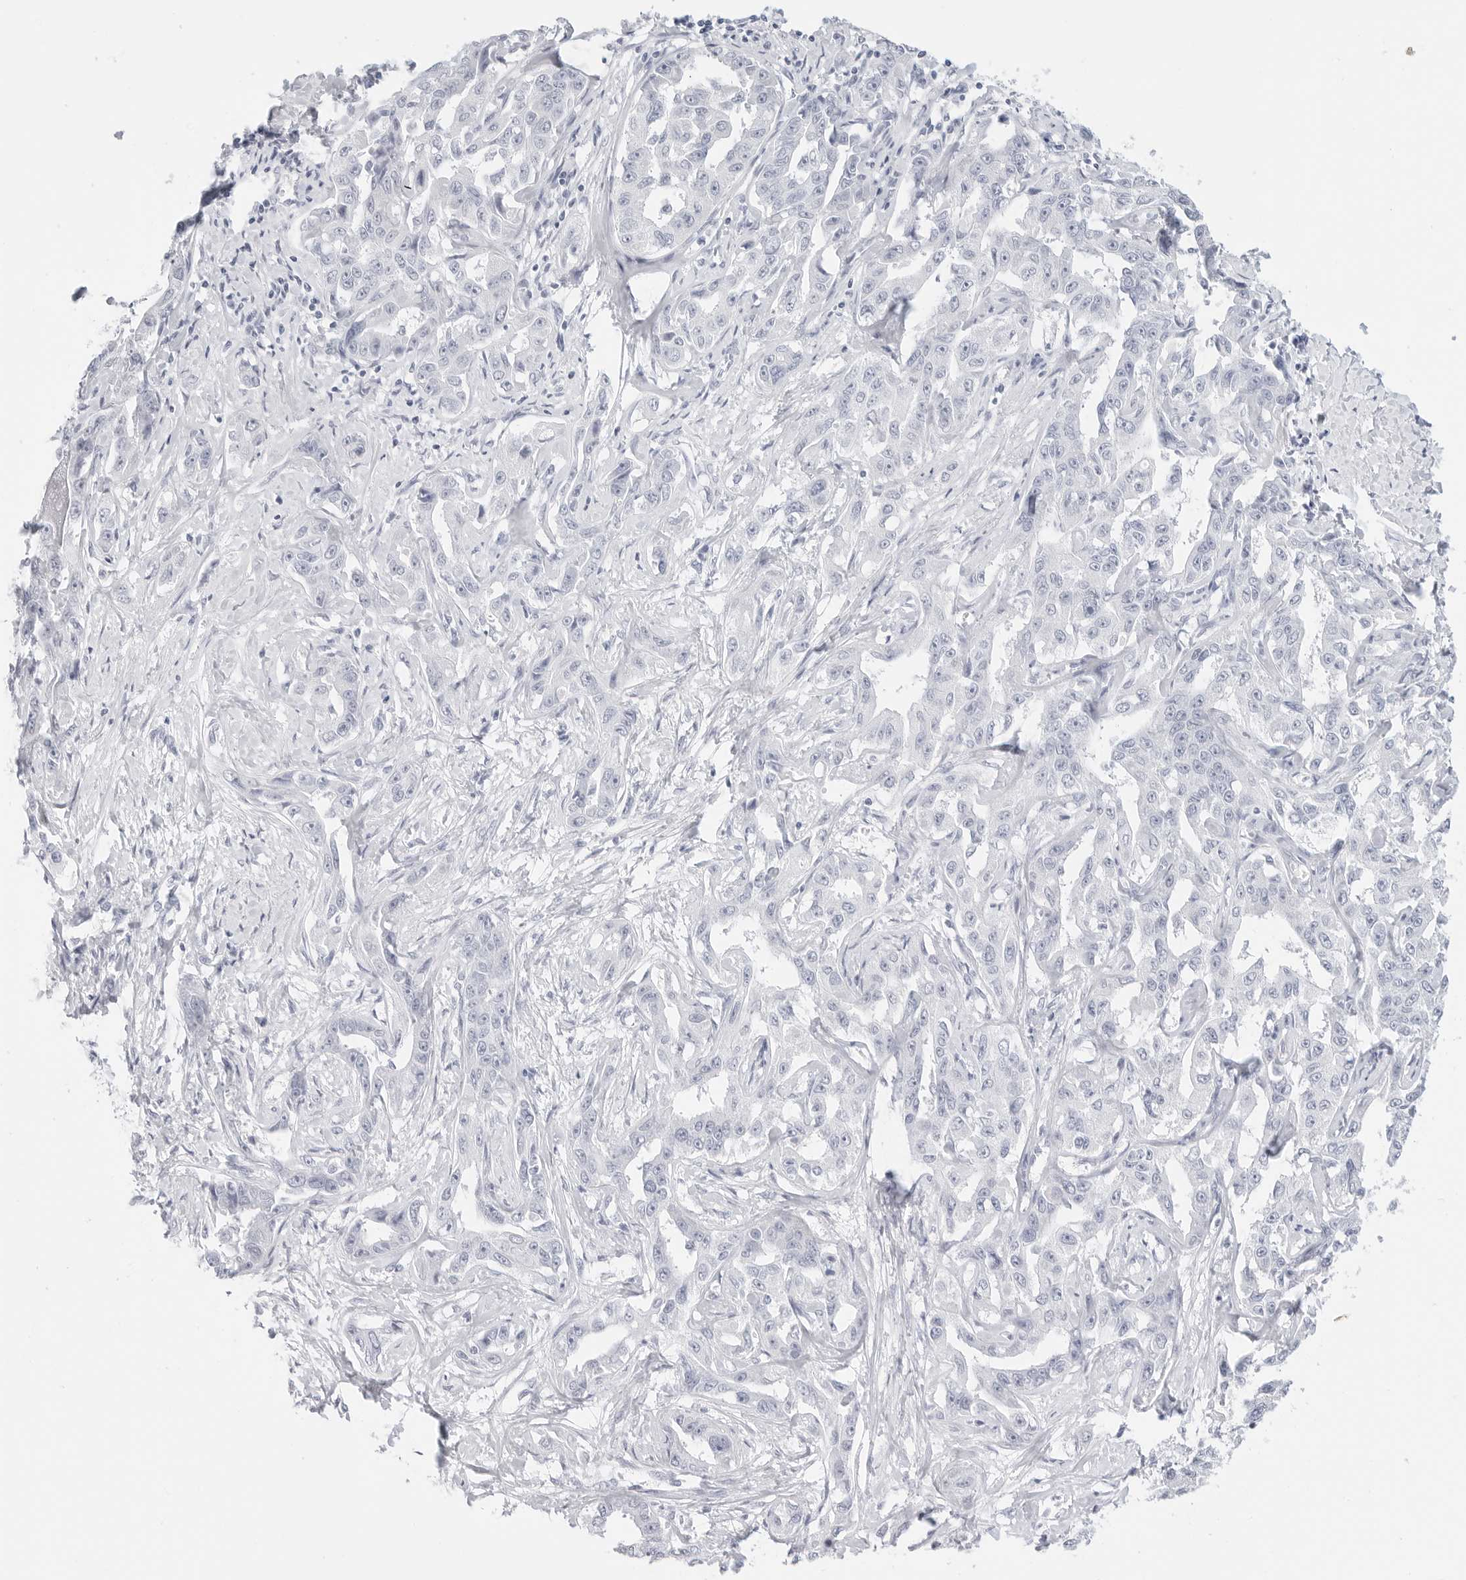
{"staining": {"intensity": "negative", "quantity": "none", "location": "none"}, "tissue": "liver cancer", "cell_type": "Tumor cells", "image_type": "cancer", "snomed": [{"axis": "morphology", "description": "Cholangiocarcinoma"}, {"axis": "topography", "description": "Liver"}], "caption": "High magnification brightfield microscopy of cholangiocarcinoma (liver) stained with DAB (brown) and counterstained with hematoxylin (blue): tumor cells show no significant expression.", "gene": "HMGCS2", "patient": {"sex": "male", "age": 59}}